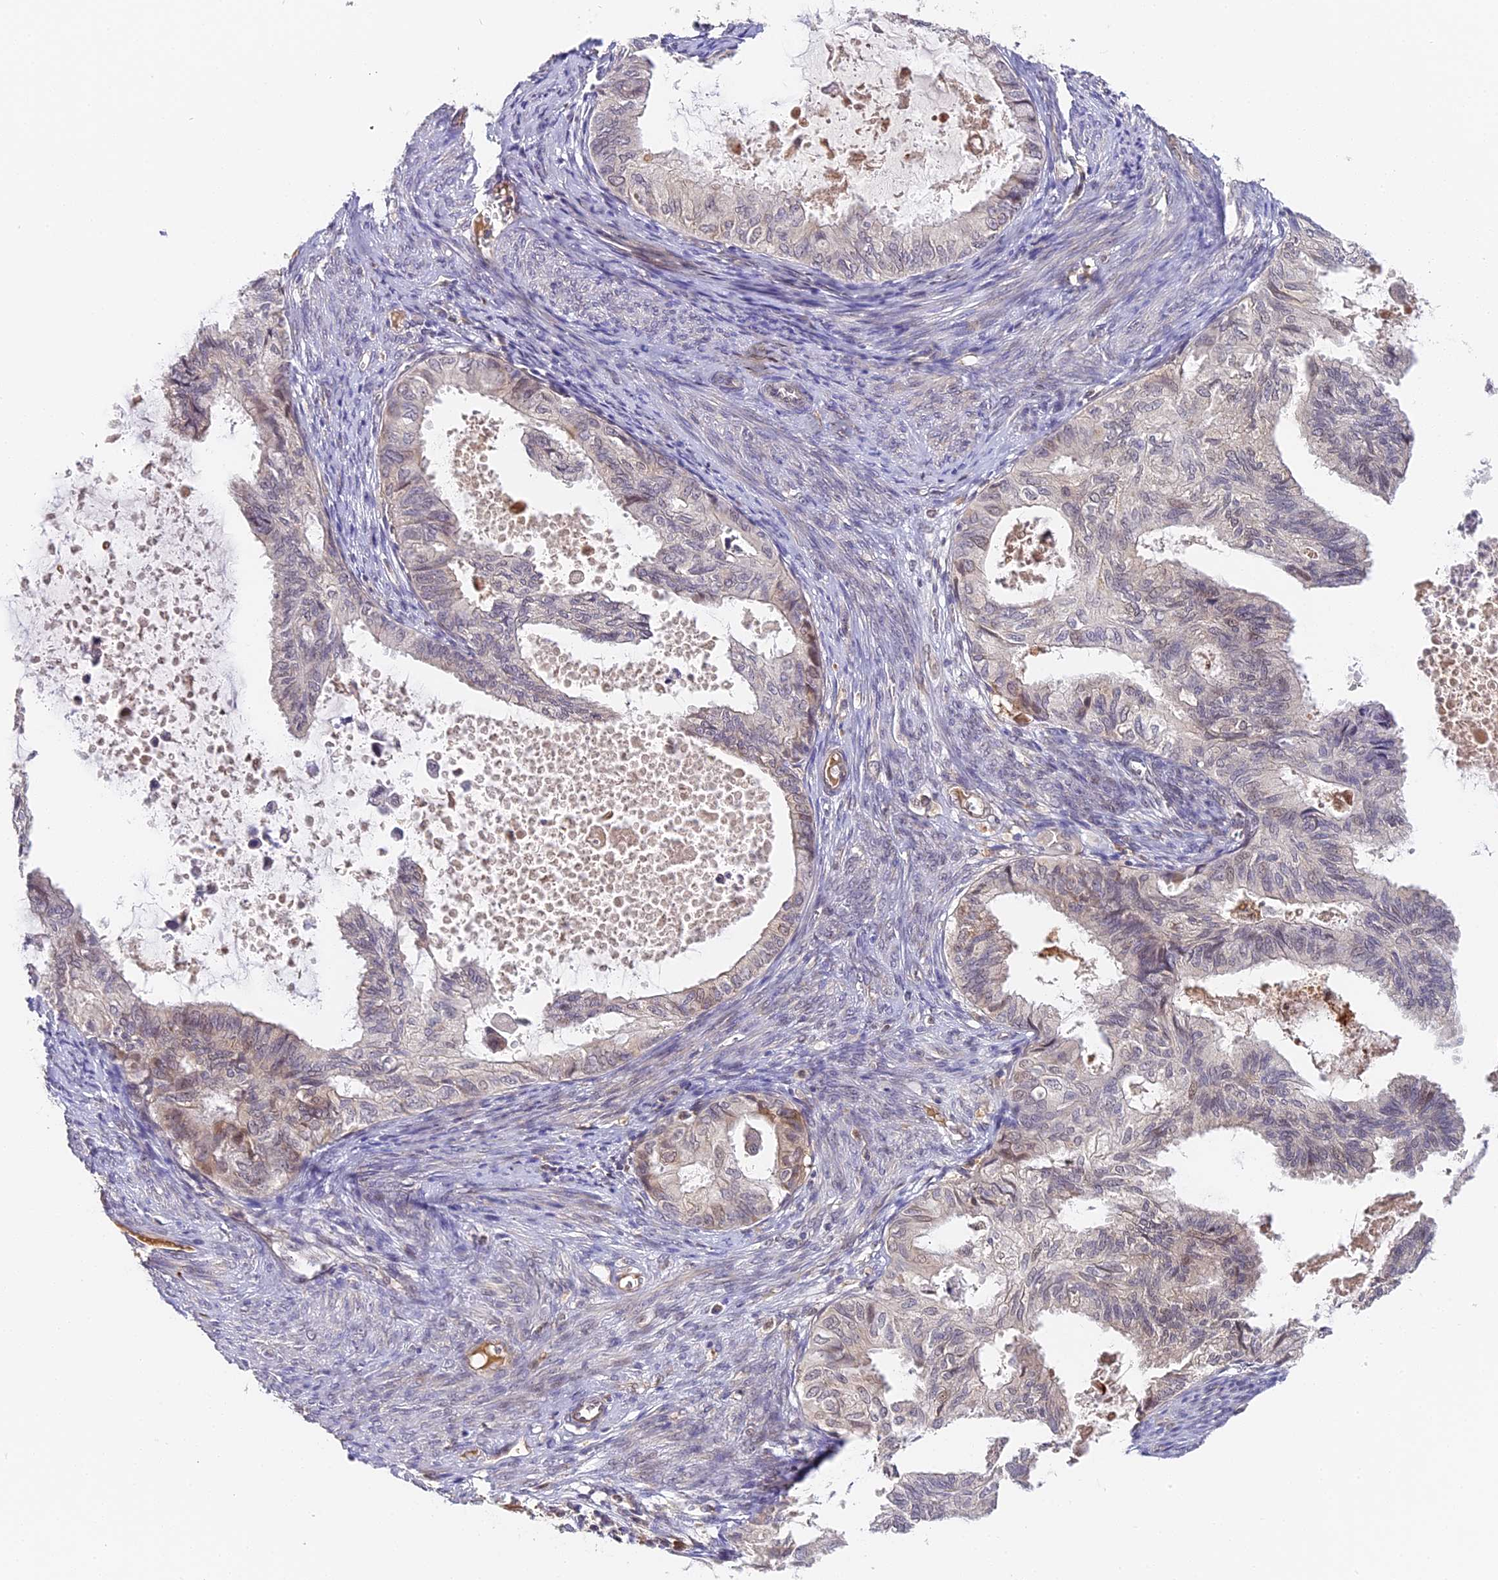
{"staining": {"intensity": "negative", "quantity": "none", "location": "none"}, "tissue": "cervical cancer", "cell_type": "Tumor cells", "image_type": "cancer", "snomed": [{"axis": "morphology", "description": "Normal tissue, NOS"}, {"axis": "morphology", "description": "Adenocarcinoma, NOS"}, {"axis": "topography", "description": "Cervix"}, {"axis": "topography", "description": "Endometrium"}], "caption": "Immunohistochemistry image of neoplastic tissue: cervical cancer (adenocarcinoma) stained with DAB reveals no significant protein staining in tumor cells.", "gene": "IMPACT", "patient": {"sex": "female", "age": 86}}